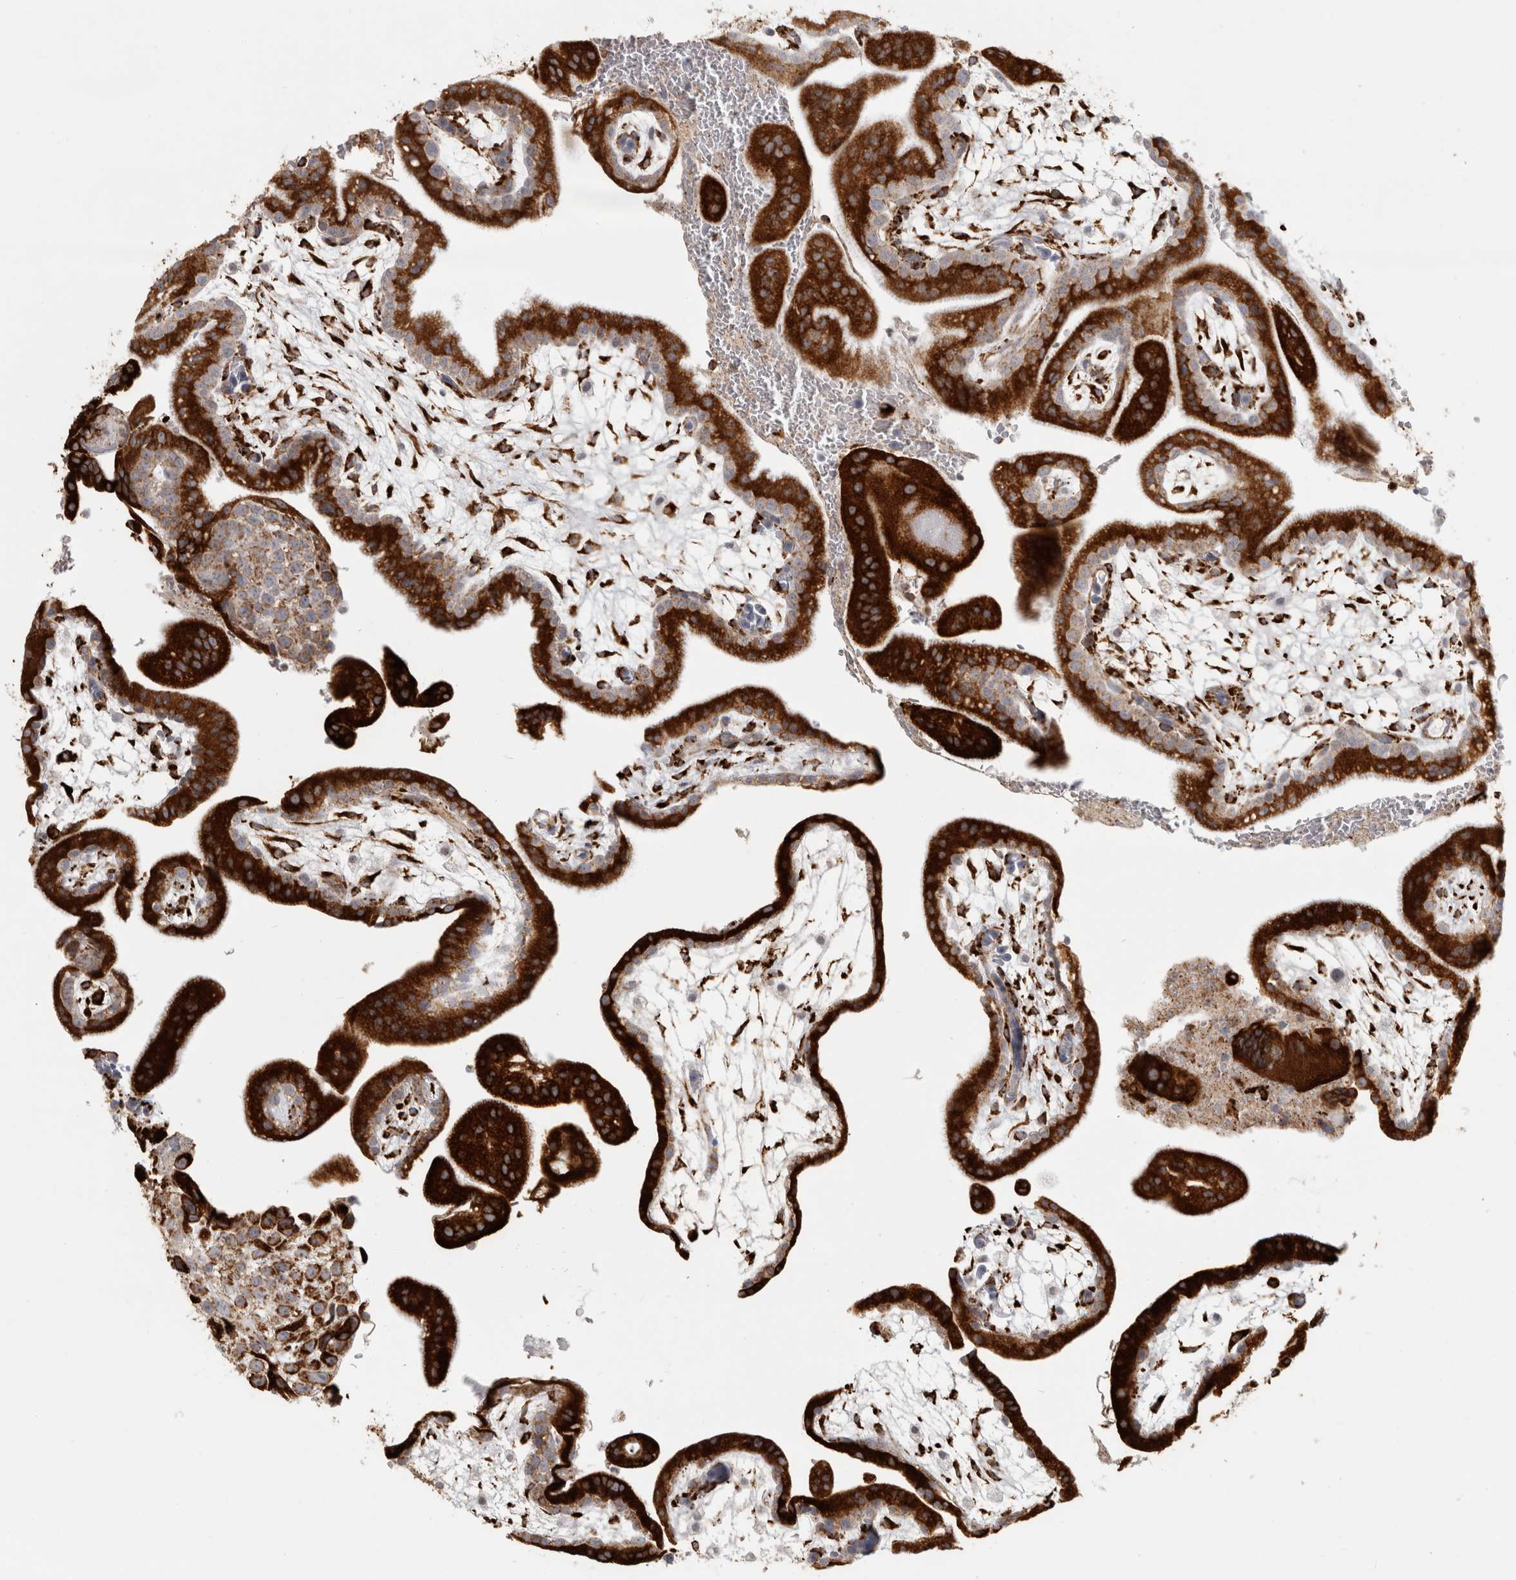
{"staining": {"intensity": "strong", "quantity": ">75%", "location": "cytoplasmic/membranous"}, "tissue": "placenta", "cell_type": "Decidual cells", "image_type": "normal", "snomed": [{"axis": "morphology", "description": "Normal tissue, NOS"}, {"axis": "topography", "description": "Placenta"}], "caption": "Immunohistochemical staining of benign placenta reveals high levels of strong cytoplasmic/membranous expression in about >75% of decidual cells.", "gene": "OSTN", "patient": {"sex": "female", "age": 35}}